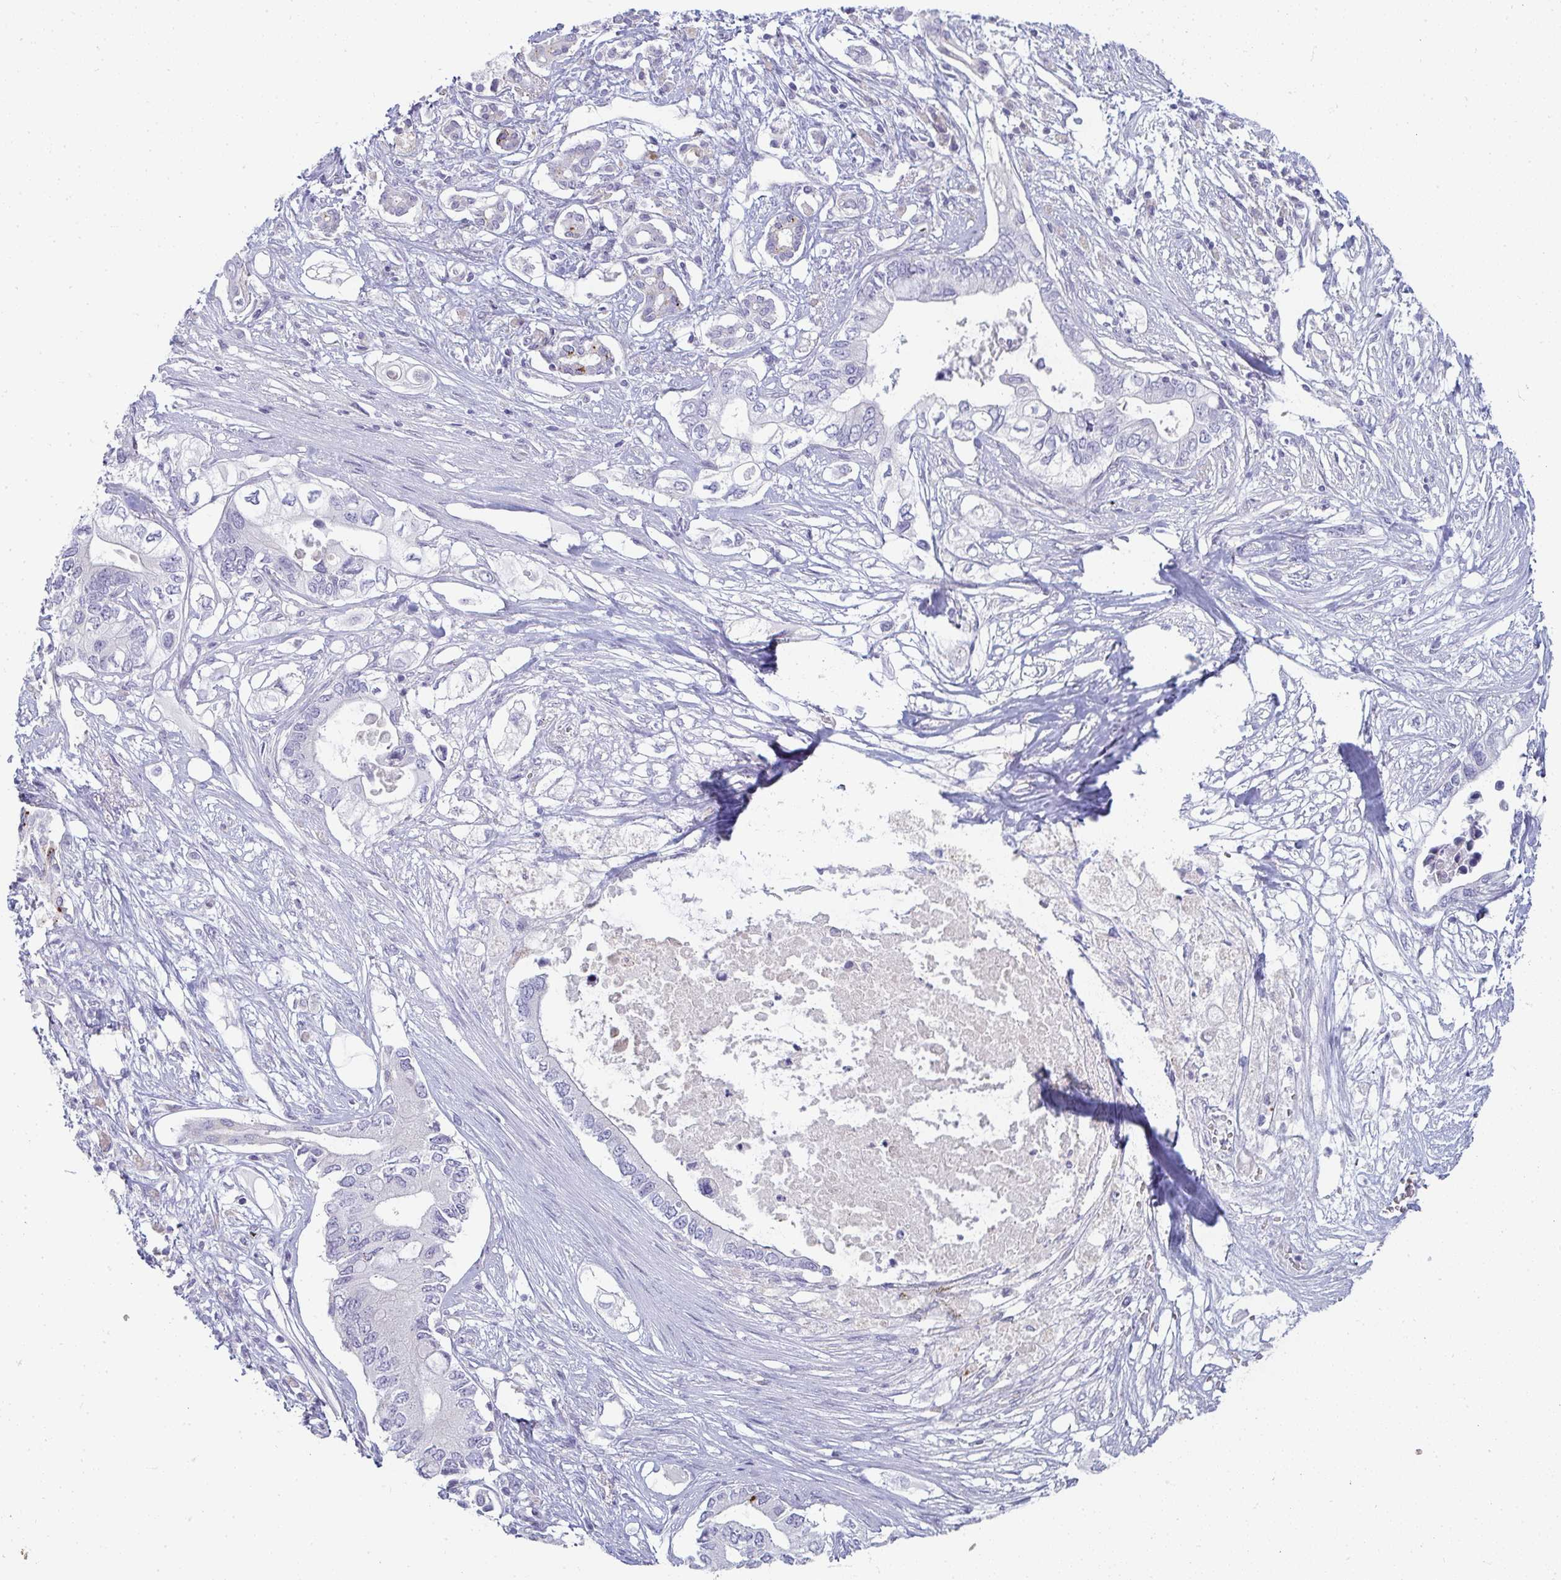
{"staining": {"intensity": "negative", "quantity": "none", "location": "none"}, "tissue": "pancreatic cancer", "cell_type": "Tumor cells", "image_type": "cancer", "snomed": [{"axis": "morphology", "description": "Adenocarcinoma, NOS"}, {"axis": "topography", "description": "Pancreas"}], "caption": "Immunohistochemistry (IHC) photomicrograph of pancreatic adenocarcinoma stained for a protein (brown), which demonstrates no staining in tumor cells.", "gene": "SHB", "patient": {"sex": "female", "age": 63}}